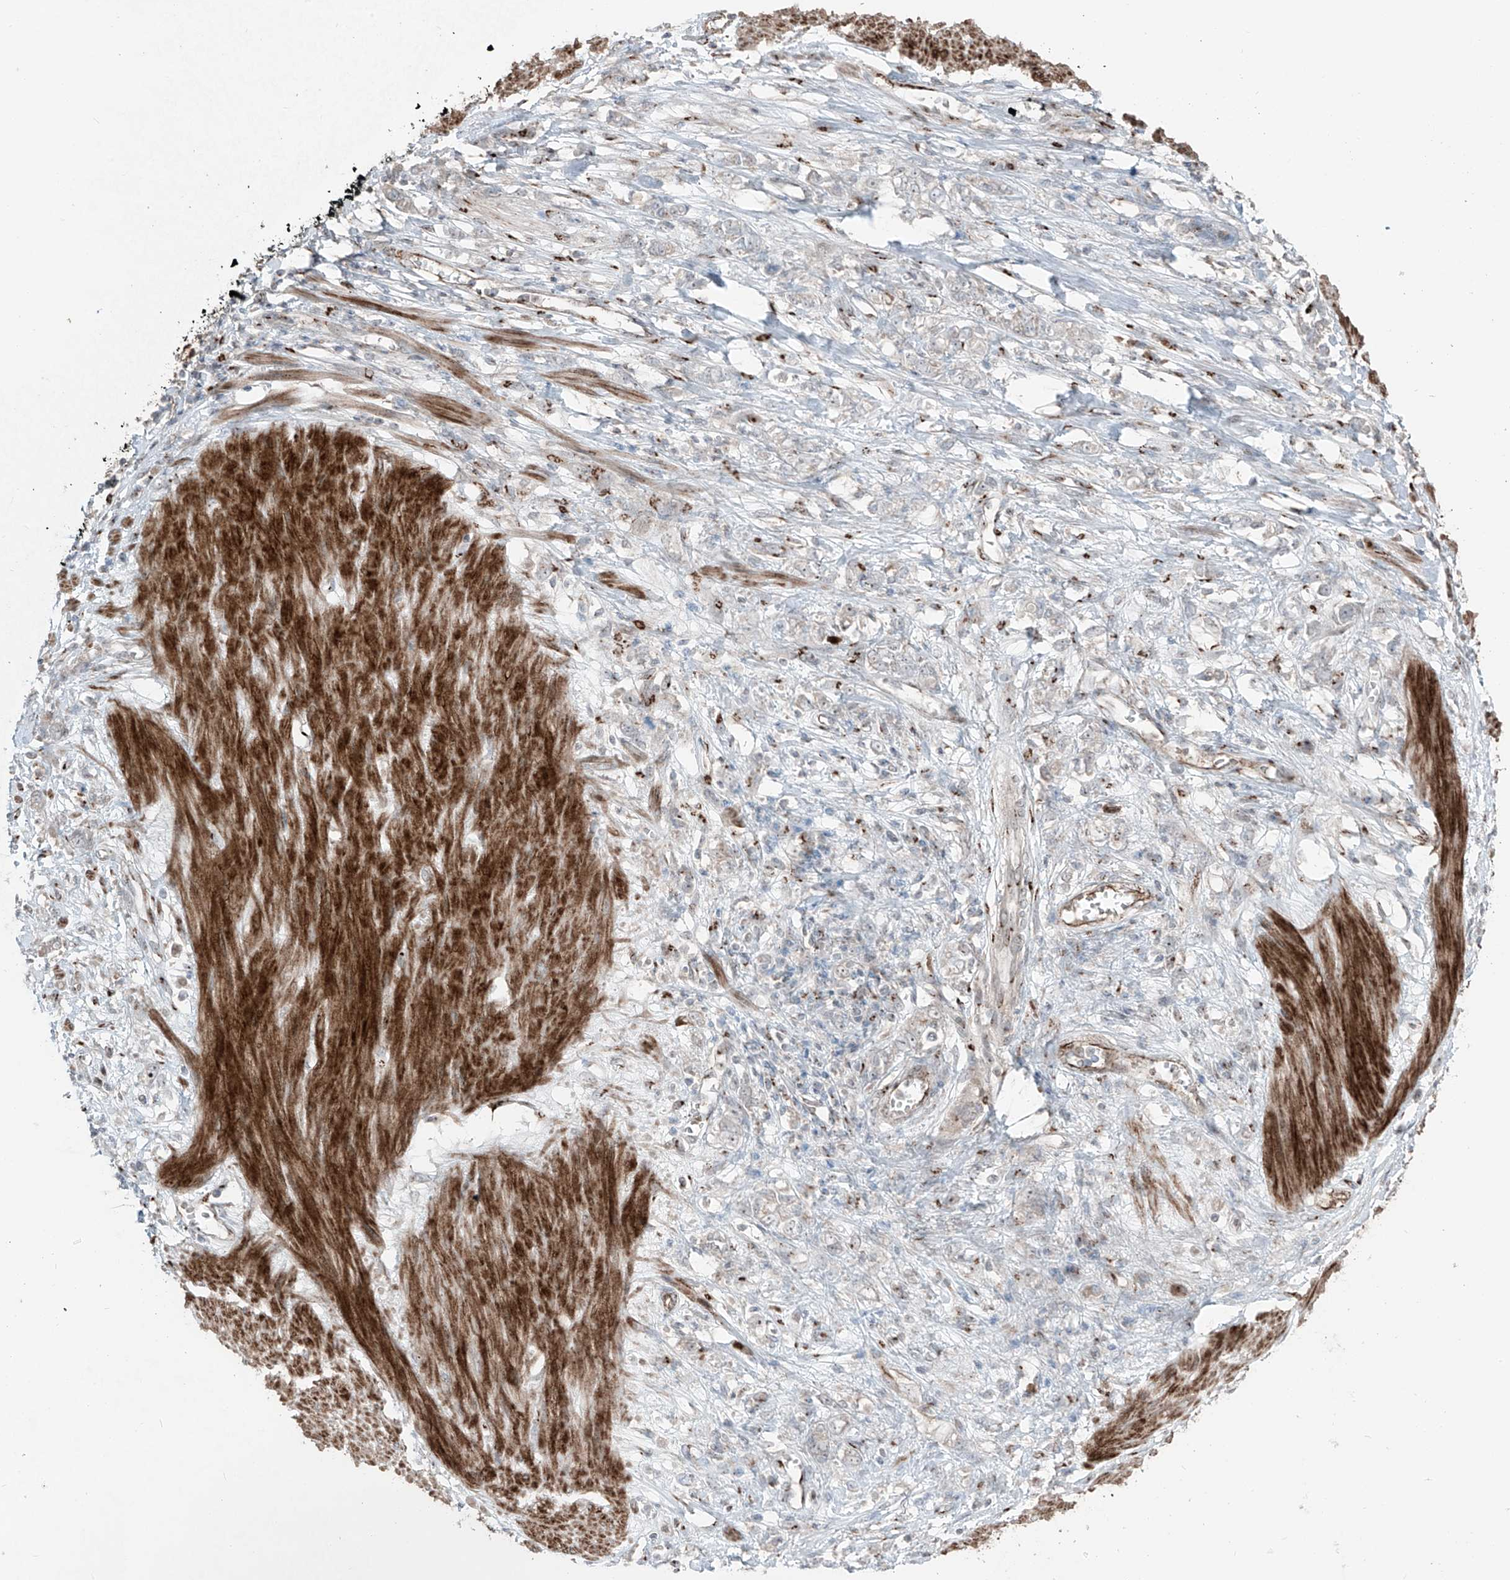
{"staining": {"intensity": "negative", "quantity": "none", "location": "none"}, "tissue": "stomach cancer", "cell_type": "Tumor cells", "image_type": "cancer", "snomed": [{"axis": "morphology", "description": "Adenocarcinoma, NOS"}, {"axis": "topography", "description": "Stomach"}], "caption": "Micrograph shows no significant protein staining in tumor cells of stomach cancer (adenocarcinoma). (DAB IHC visualized using brightfield microscopy, high magnification).", "gene": "ERLEC1", "patient": {"sex": "female", "age": 76}}